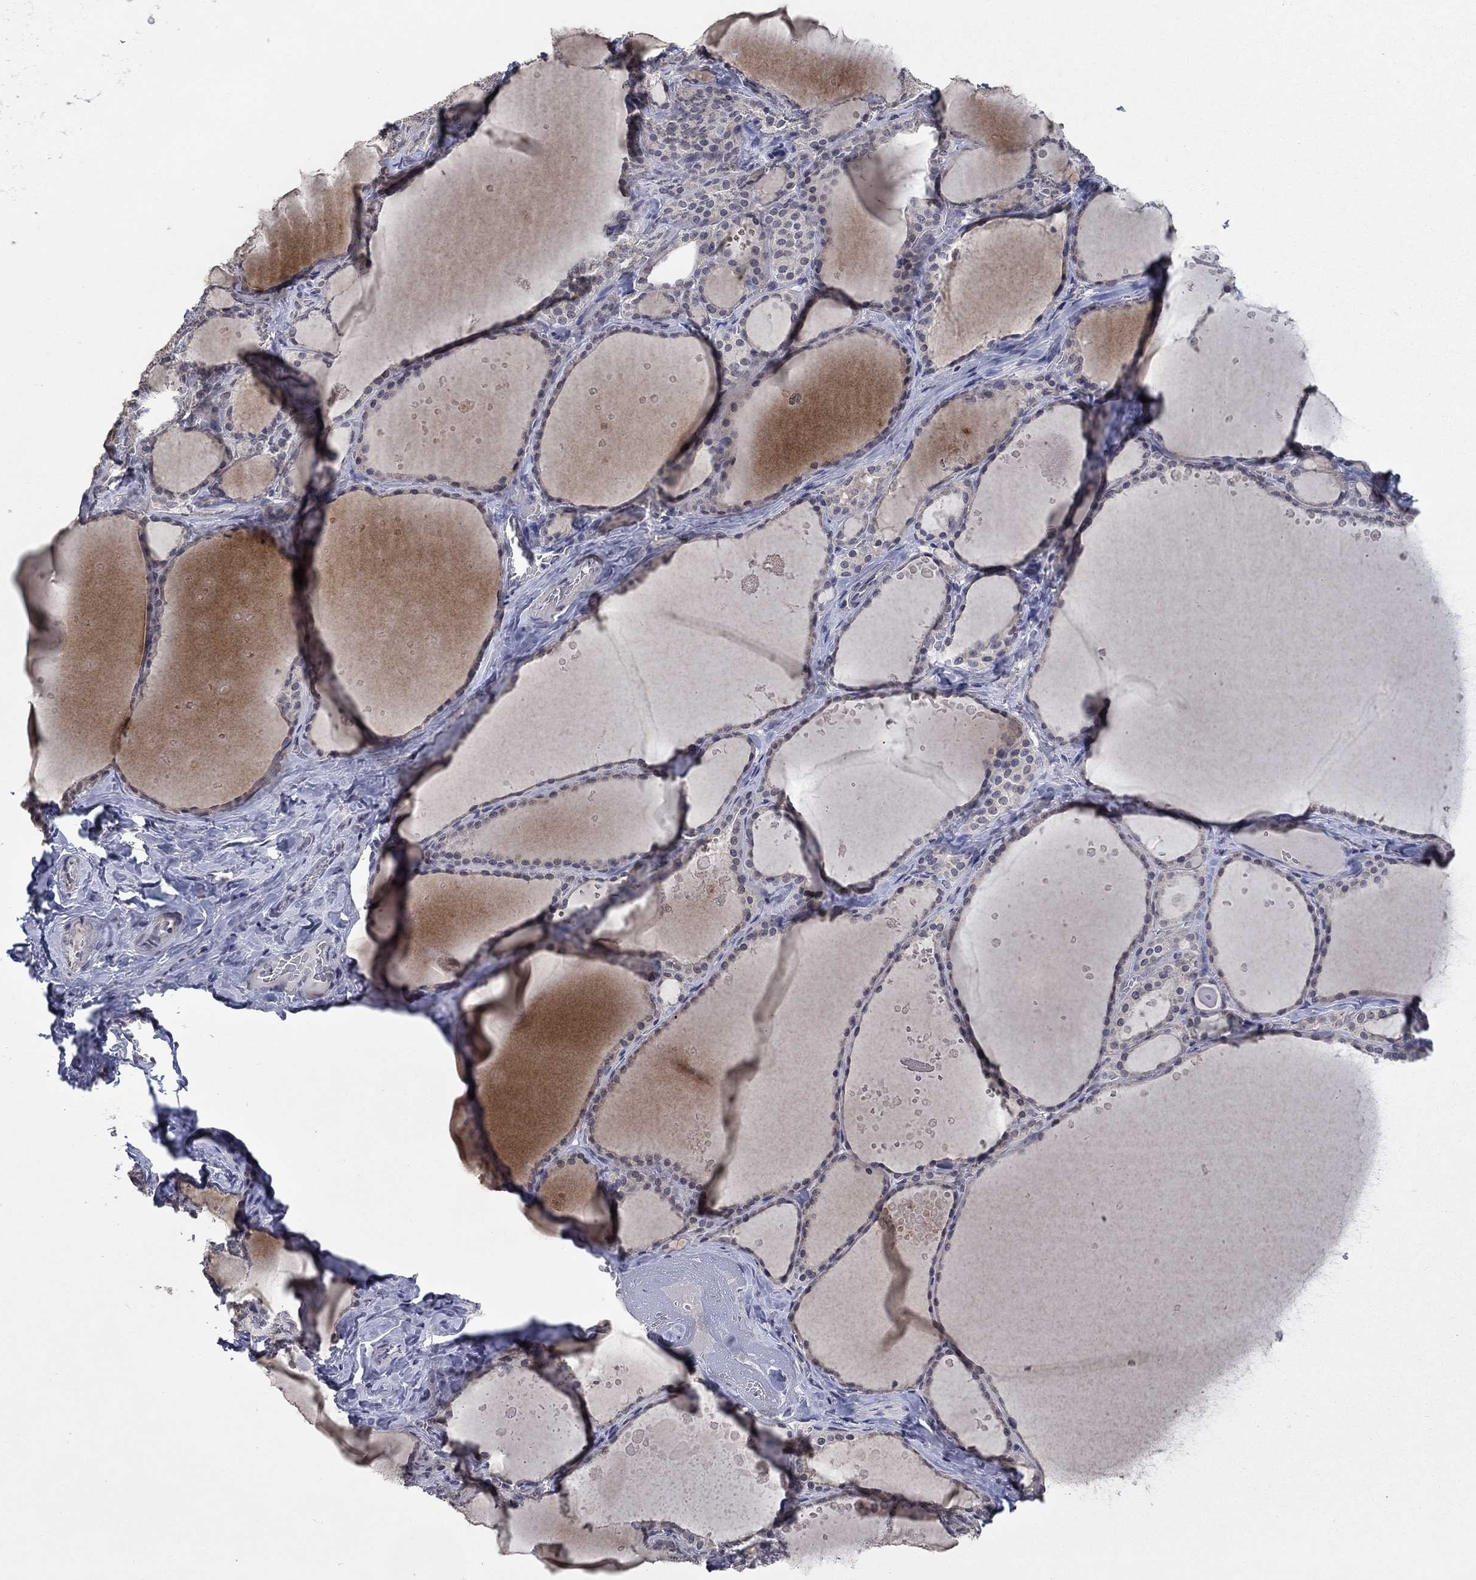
{"staining": {"intensity": "negative", "quantity": "none", "location": "none"}, "tissue": "thyroid gland", "cell_type": "Glandular cells", "image_type": "normal", "snomed": [{"axis": "morphology", "description": "Normal tissue, NOS"}, {"axis": "topography", "description": "Thyroid gland"}], "caption": "An immunohistochemistry micrograph of unremarkable thyroid gland is shown. There is no staining in glandular cells of thyroid gland.", "gene": "SPATA33", "patient": {"sex": "male", "age": 63}}